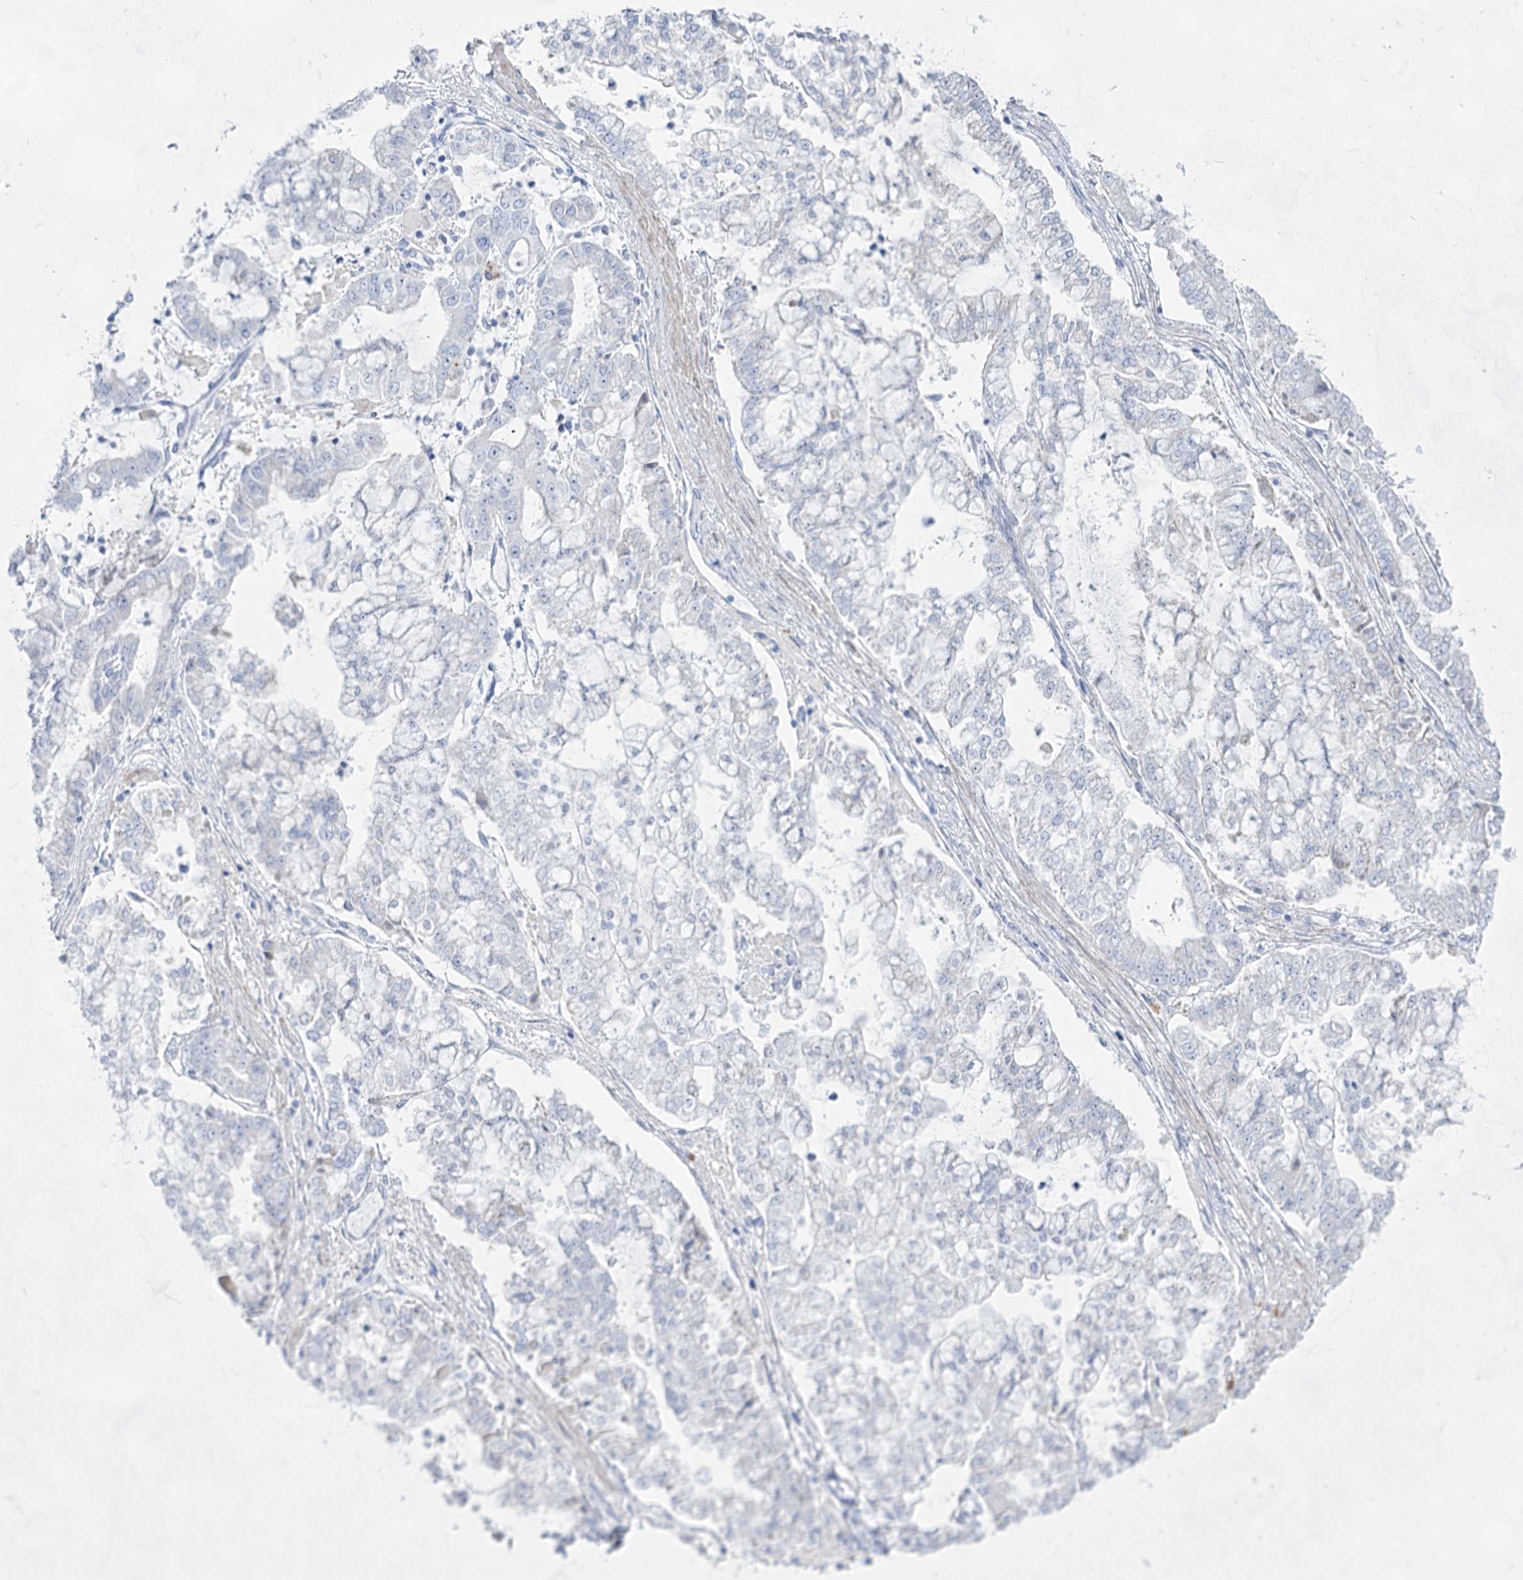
{"staining": {"intensity": "negative", "quantity": "none", "location": "none"}, "tissue": "stomach cancer", "cell_type": "Tumor cells", "image_type": "cancer", "snomed": [{"axis": "morphology", "description": "Adenocarcinoma, NOS"}, {"axis": "topography", "description": "Stomach"}], "caption": "IHC image of stomach cancer (adenocarcinoma) stained for a protein (brown), which reveals no expression in tumor cells.", "gene": "ACRV1", "patient": {"sex": "male", "age": 76}}